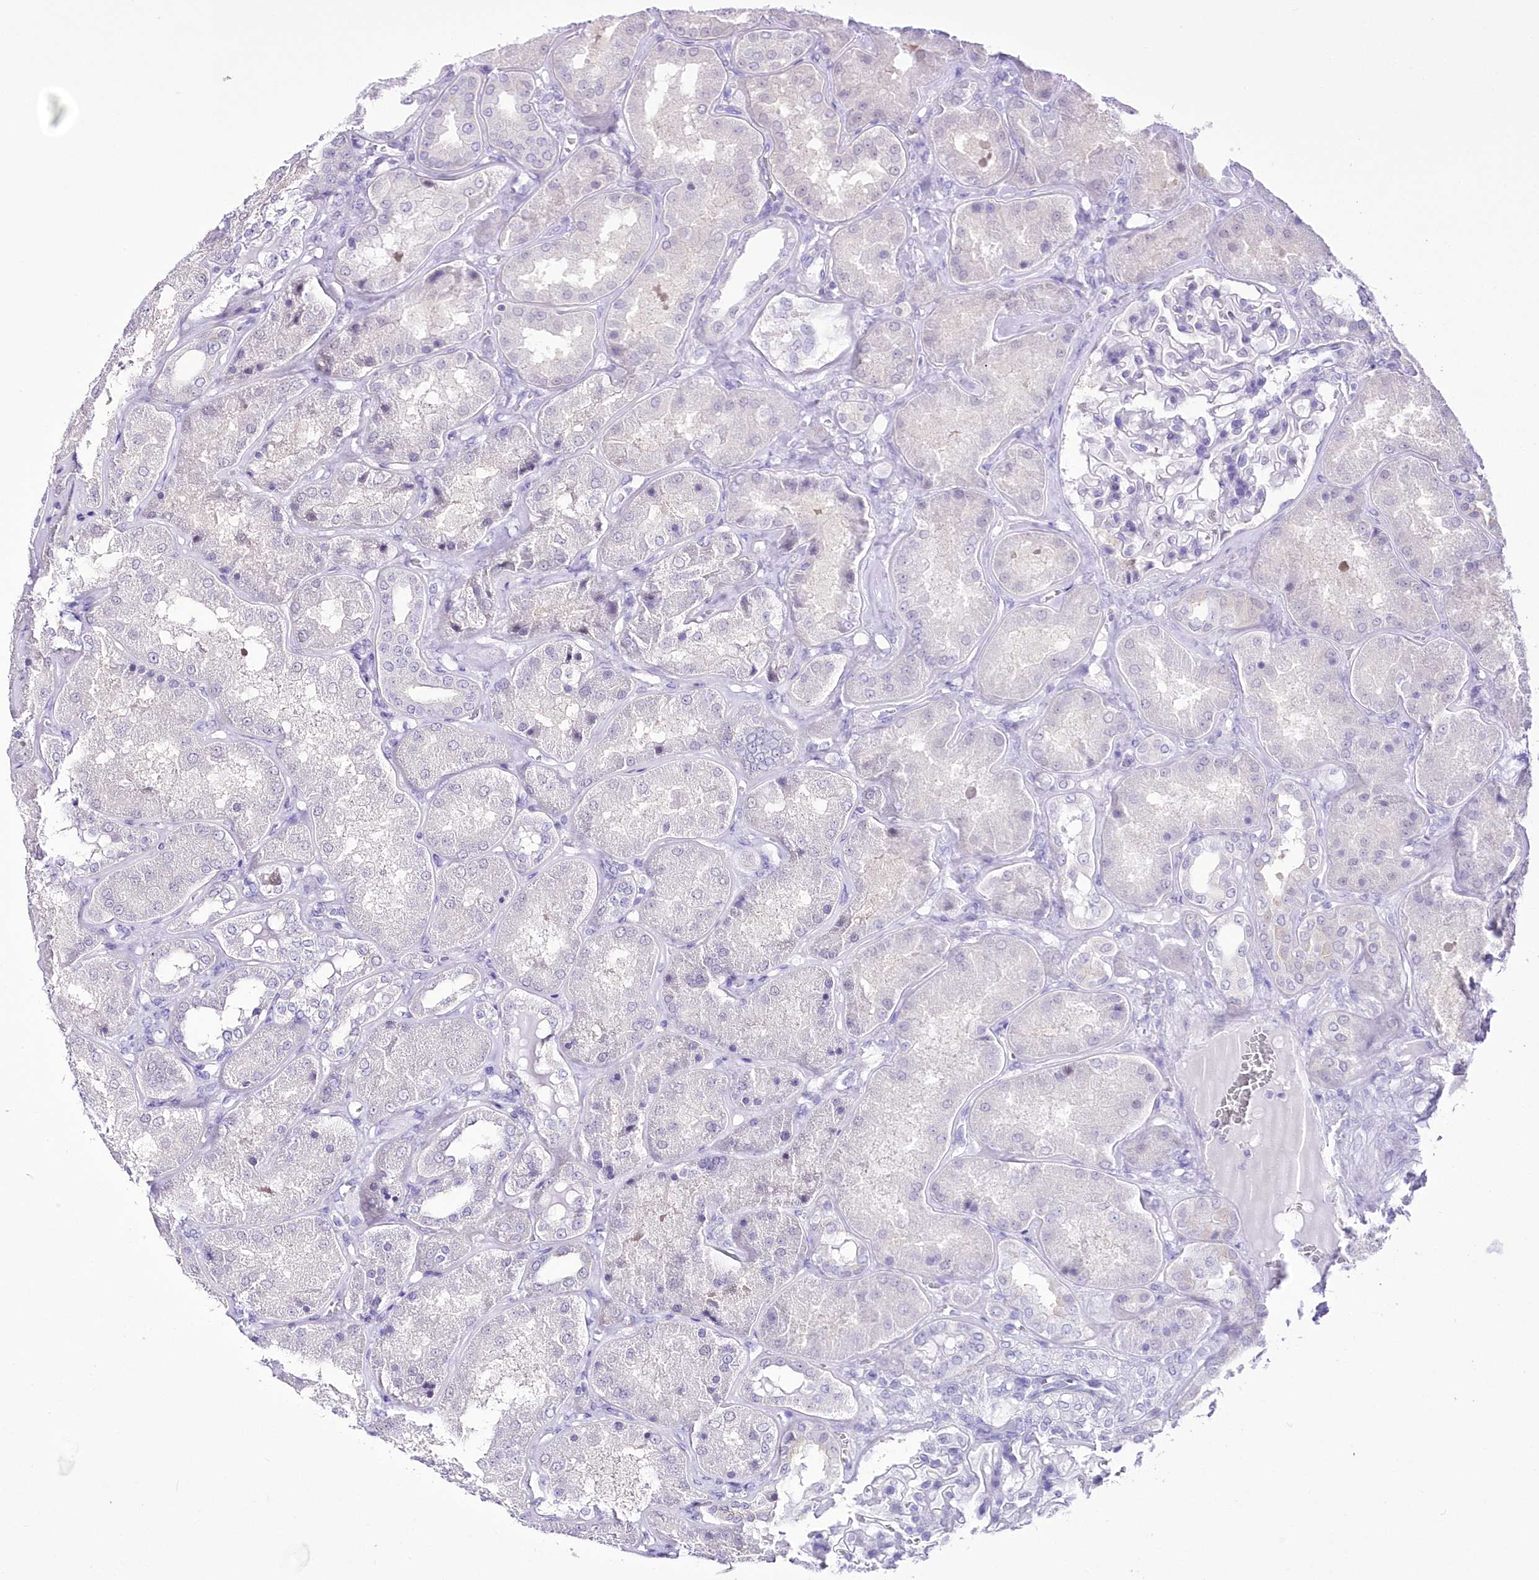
{"staining": {"intensity": "negative", "quantity": "none", "location": "none"}, "tissue": "kidney", "cell_type": "Cells in glomeruli", "image_type": "normal", "snomed": [{"axis": "morphology", "description": "Normal tissue, NOS"}, {"axis": "topography", "description": "Kidney"}], "caption": "Immunohistochemical staining of benign human kidney displays no significant positivity in cells in glomeruli. (IHC, brightfield microscopy, high magnification).", "gene": "UBA6", "patient": {"sex": "female", "age": 56}}